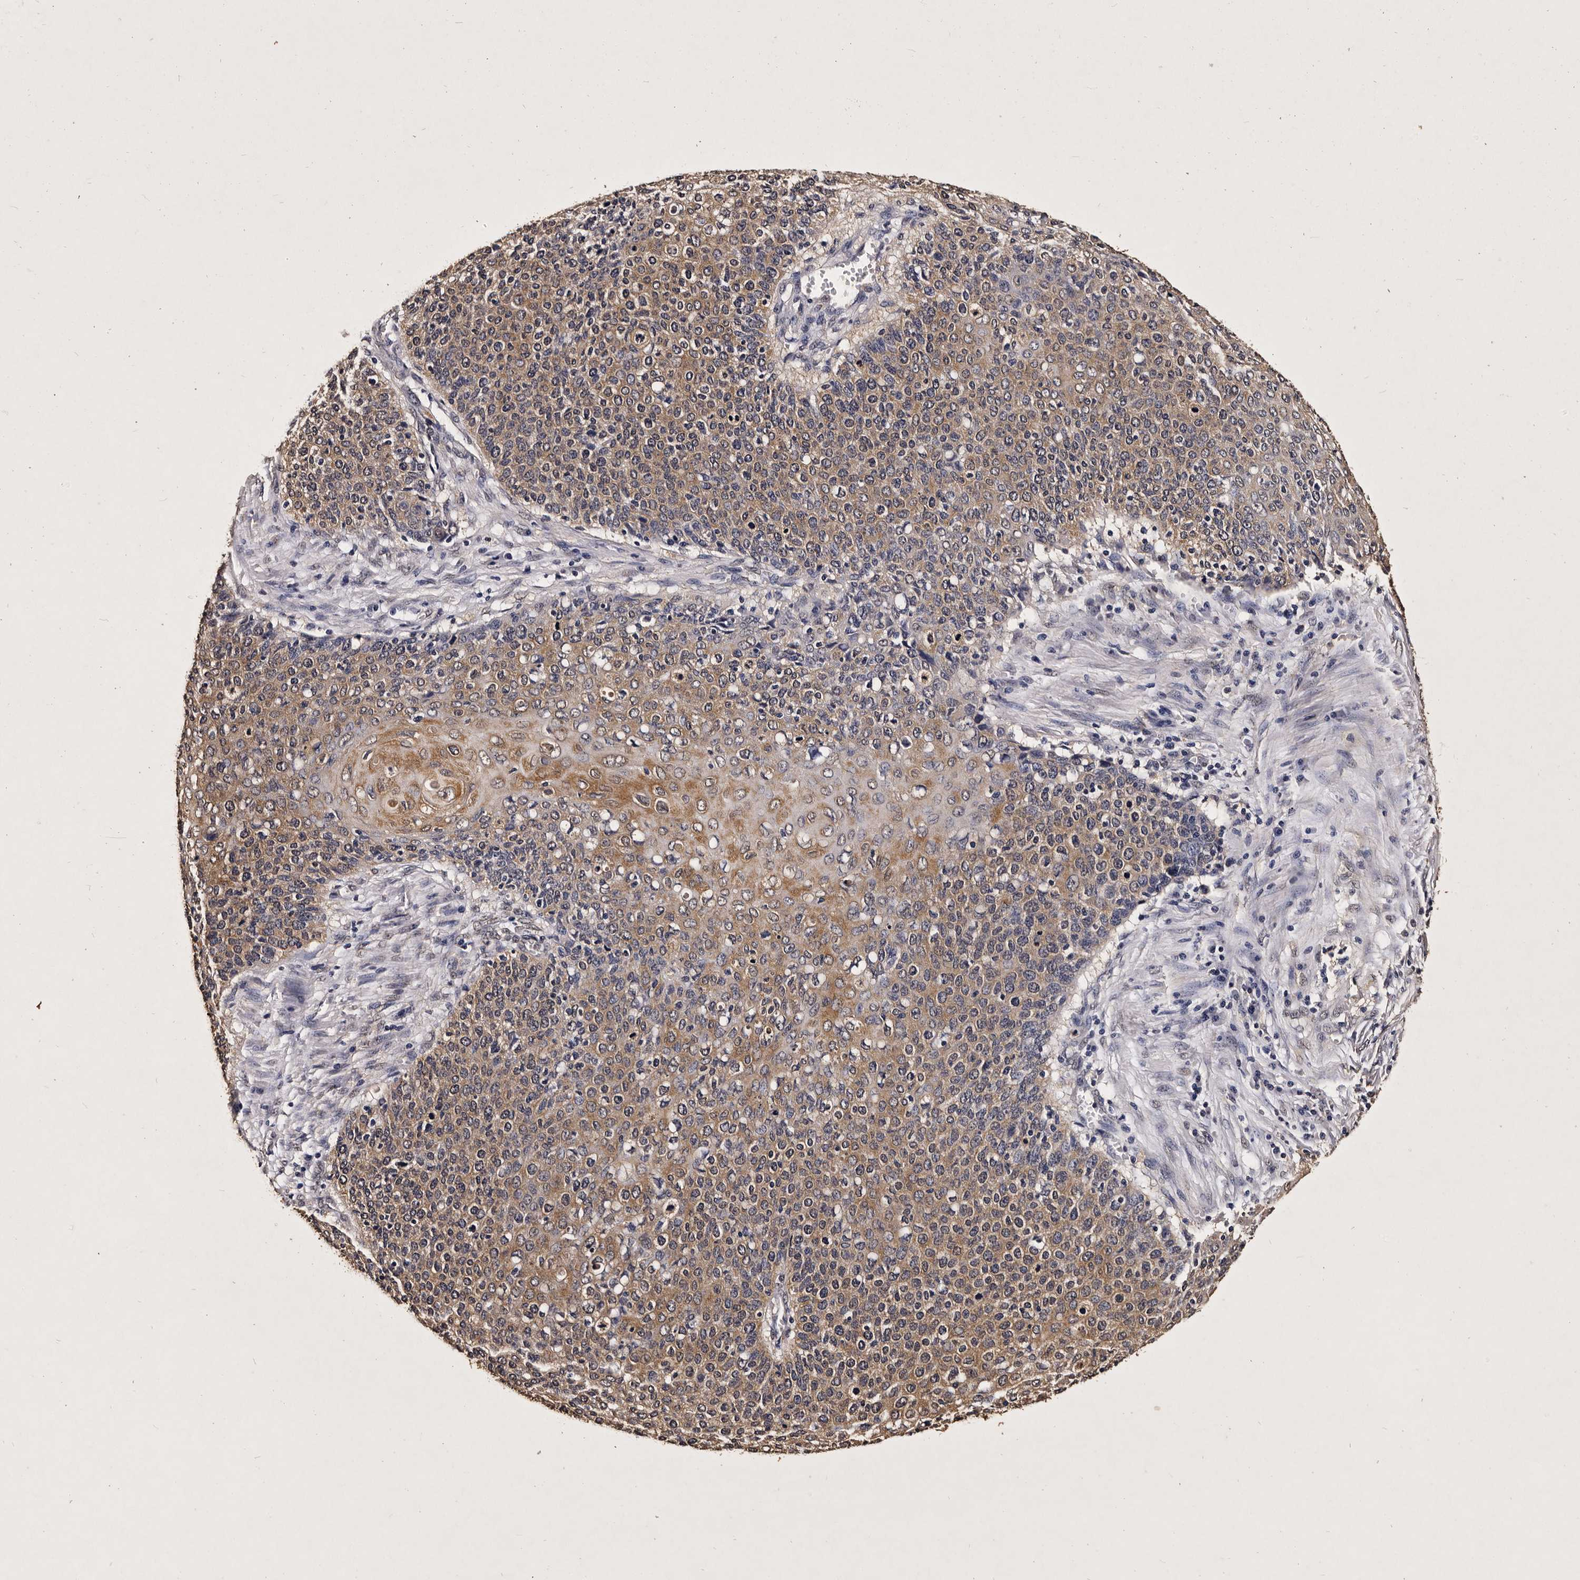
{"staining": {"intensity": "moderate", "quantity": ">75%", "location": "cytoplasmic/membranous"}, "tissue": "cervical cancer", "cell_type": "Tumor cells", "image_type": "cancer", "snomed": [{"axis": "morphology", "description": "Squamous cell carcinoma, NOS"}, {"axis": "topography", "description": "Cervix"}], "caption": "Immunohistochemical staining of human squamous cell carcinoma (cervical) displays medium levels of moderate cytoplasmic/membranous protein staining in about >75% of tumor cells.", "gene": "PARS2", "patient": {"sex": "female", "age": 39}}